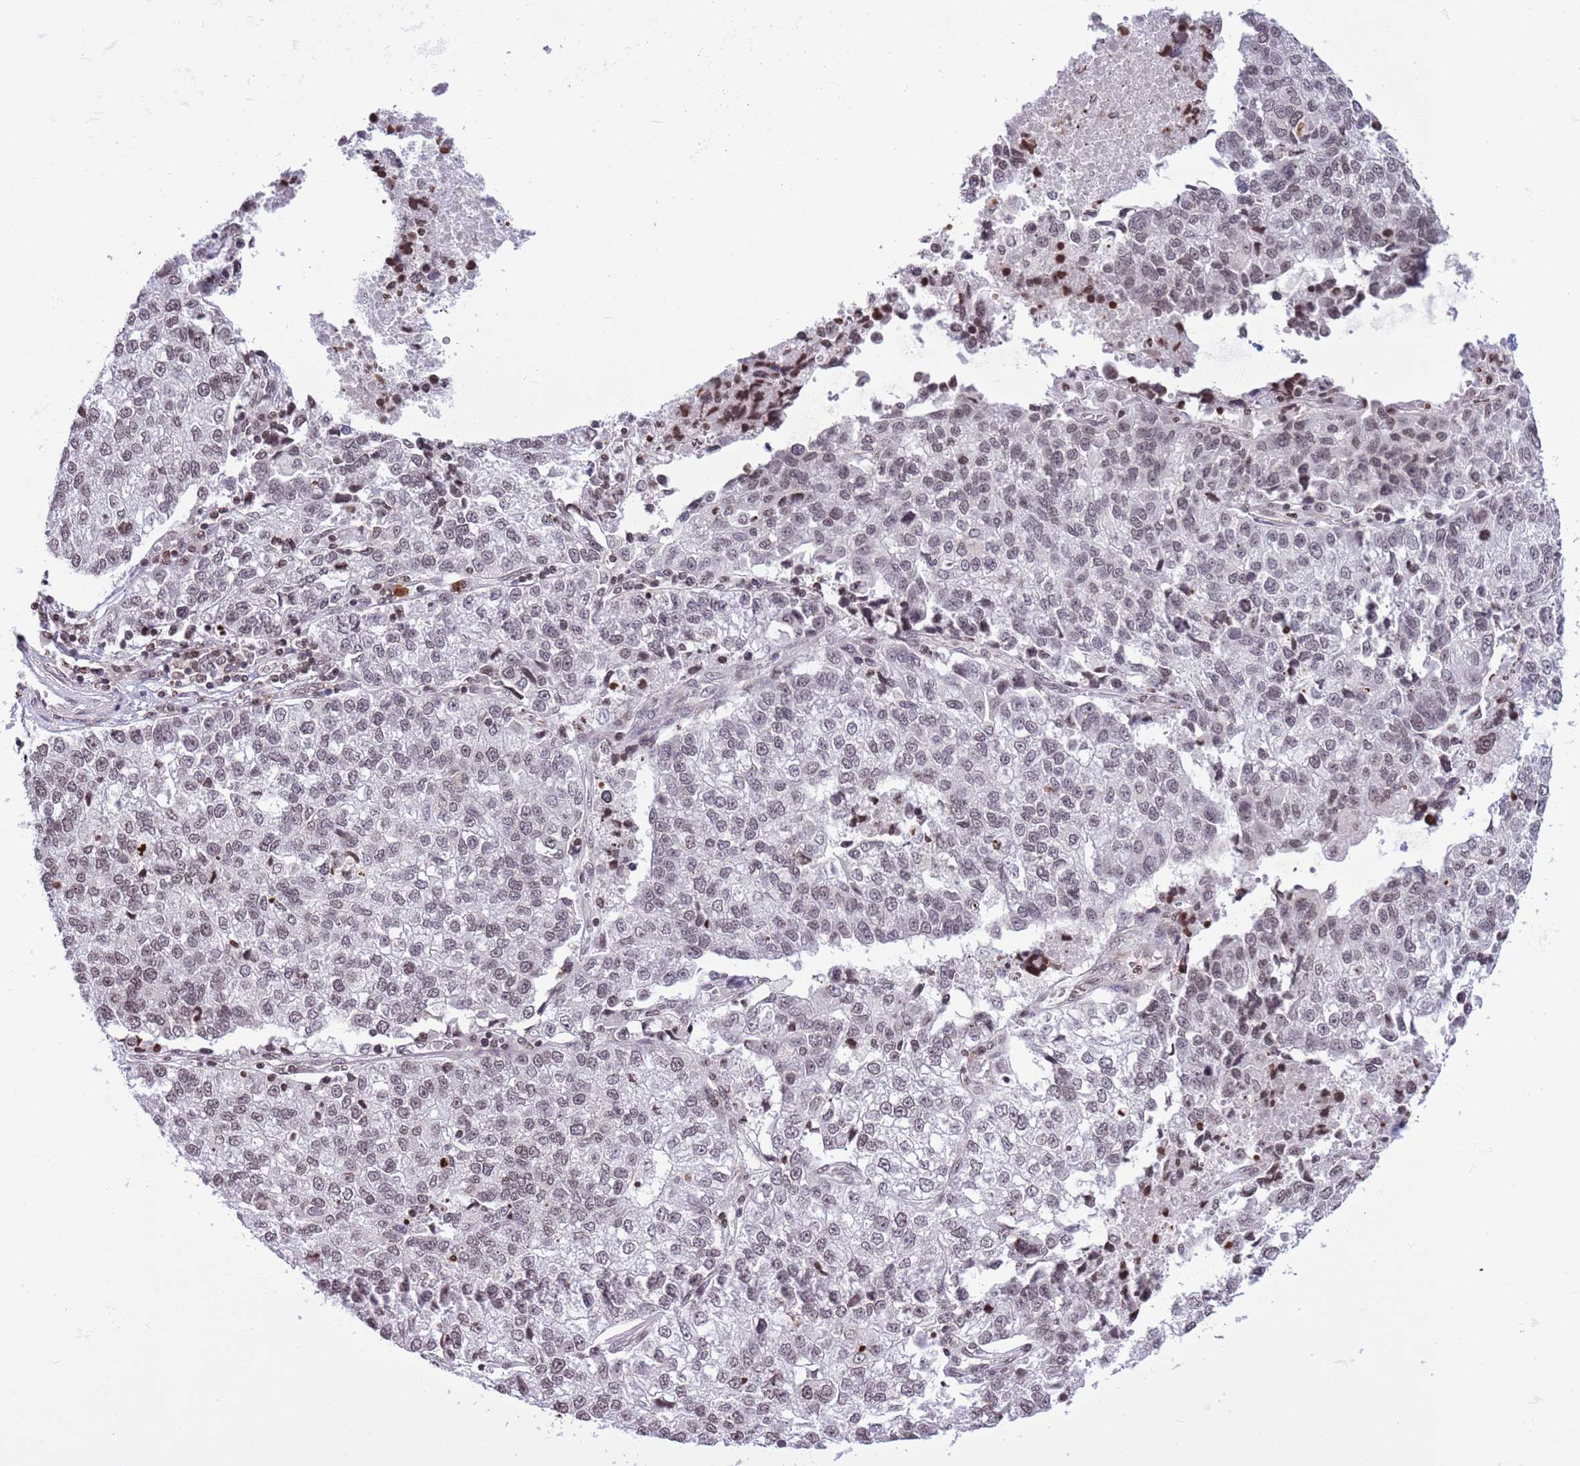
{"staining": {"intensity": "weak", "quantity": "<25%", "location": "nuclear"}, "tissue": "lung cancer", "cell_type": "Tumor cells", "image_type": "cancer", "snomed": [{"axis": "morphology", "description": "Adenocarcinoma, NOS"}, {"axis": "topography", "description": "Lung"}], "caption": "Immunohistochemistry micrograph of human lung cancer stained for a protein (brown), which demonstrates no positivity in tumor cells.", "gene": "NRIP1", "patient": {"sex": "male", "age": 49}}